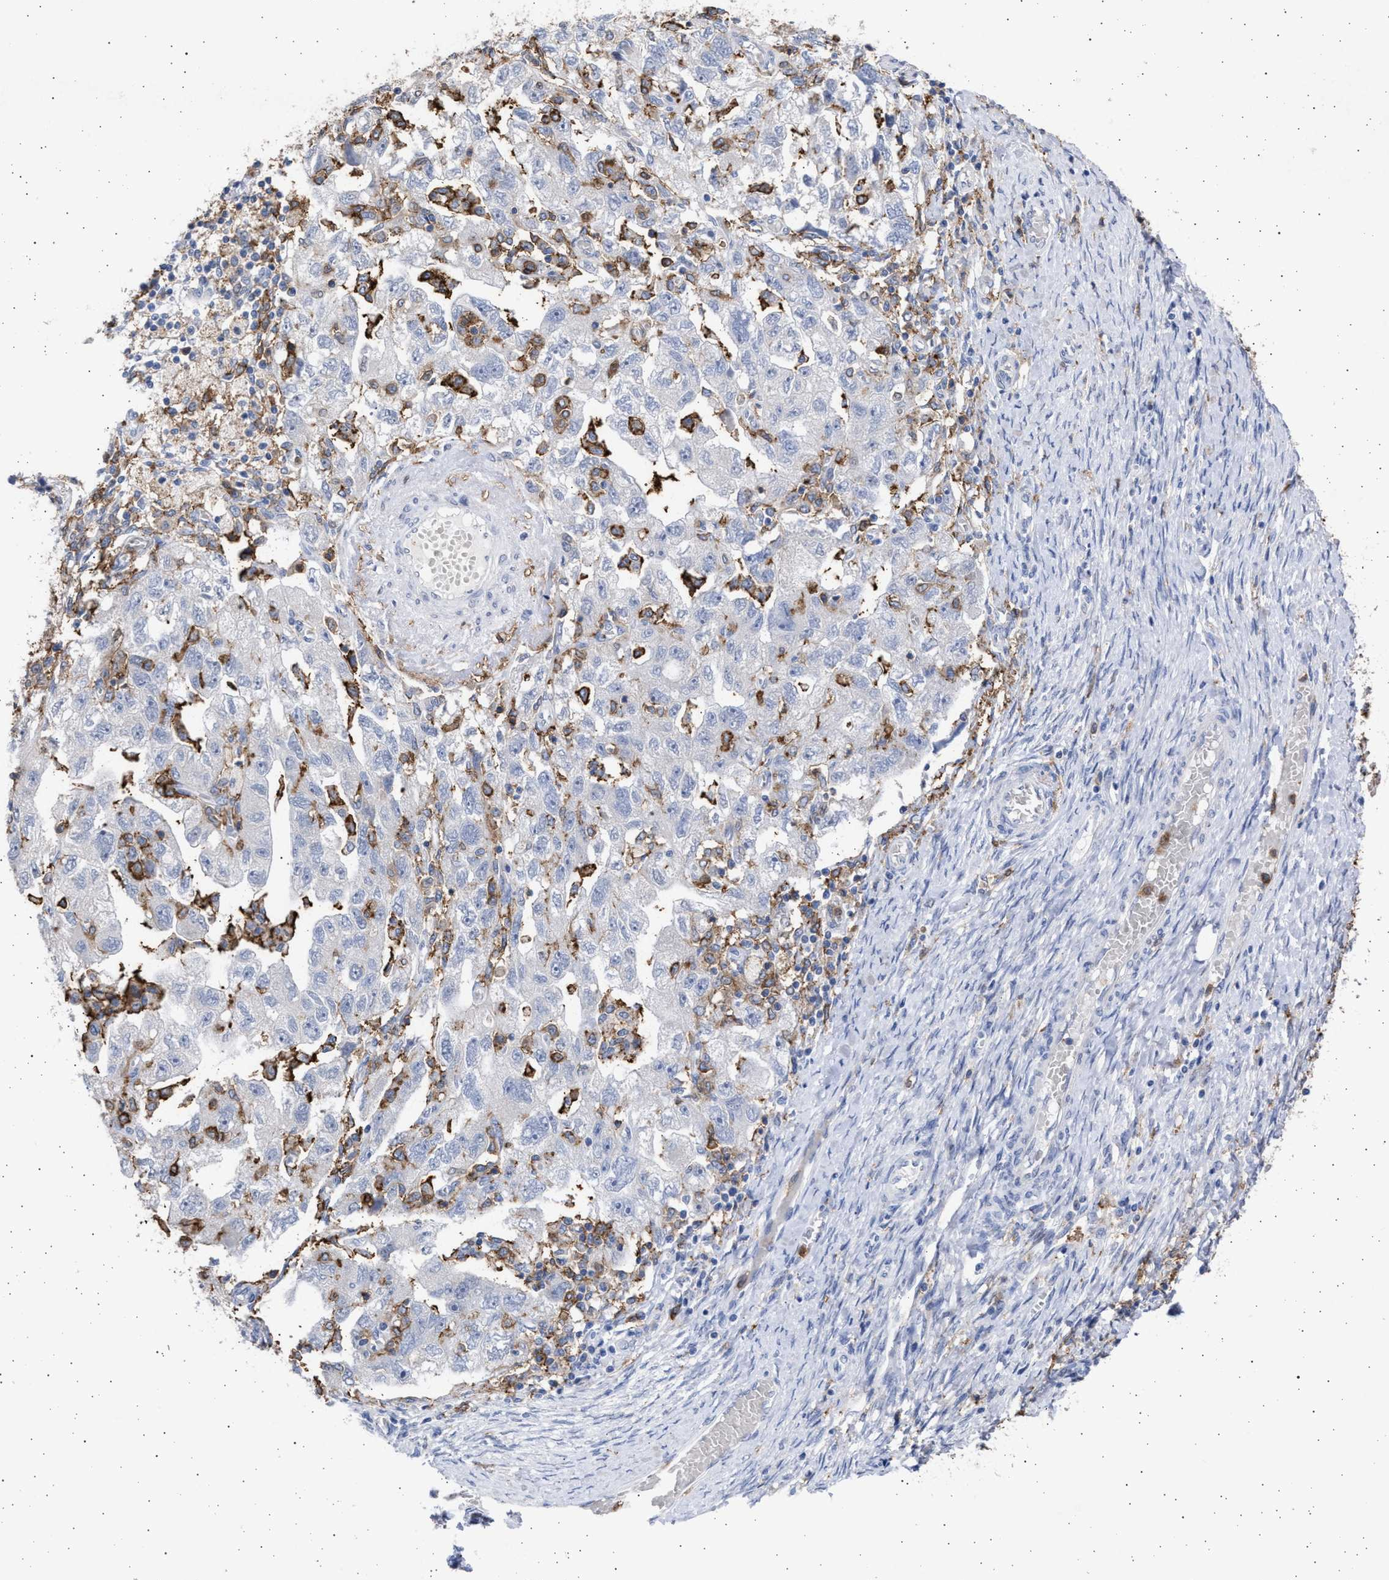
{"staining": {"intensity": "negative", "quantity": "none", "location": "none"}, "tissue": "ovarian cancer", "cell_type": "Tumor cells", "image_type": "cancer", "snomed": [{"axis": "morphology", "description": "Carcinoma, NOS"}, {"axis": "morphology", "description": "Cystadenocarcinoma, serous, NOS"}, {"axis": "topography", "description": "Ovary"}], "caption": "DAB immunohistochemical staining of ovarian carcinoma displays no significant expression in tumor cells.", "gene": "FCER1A", "patient": {"sex": "female", "age": 69}}